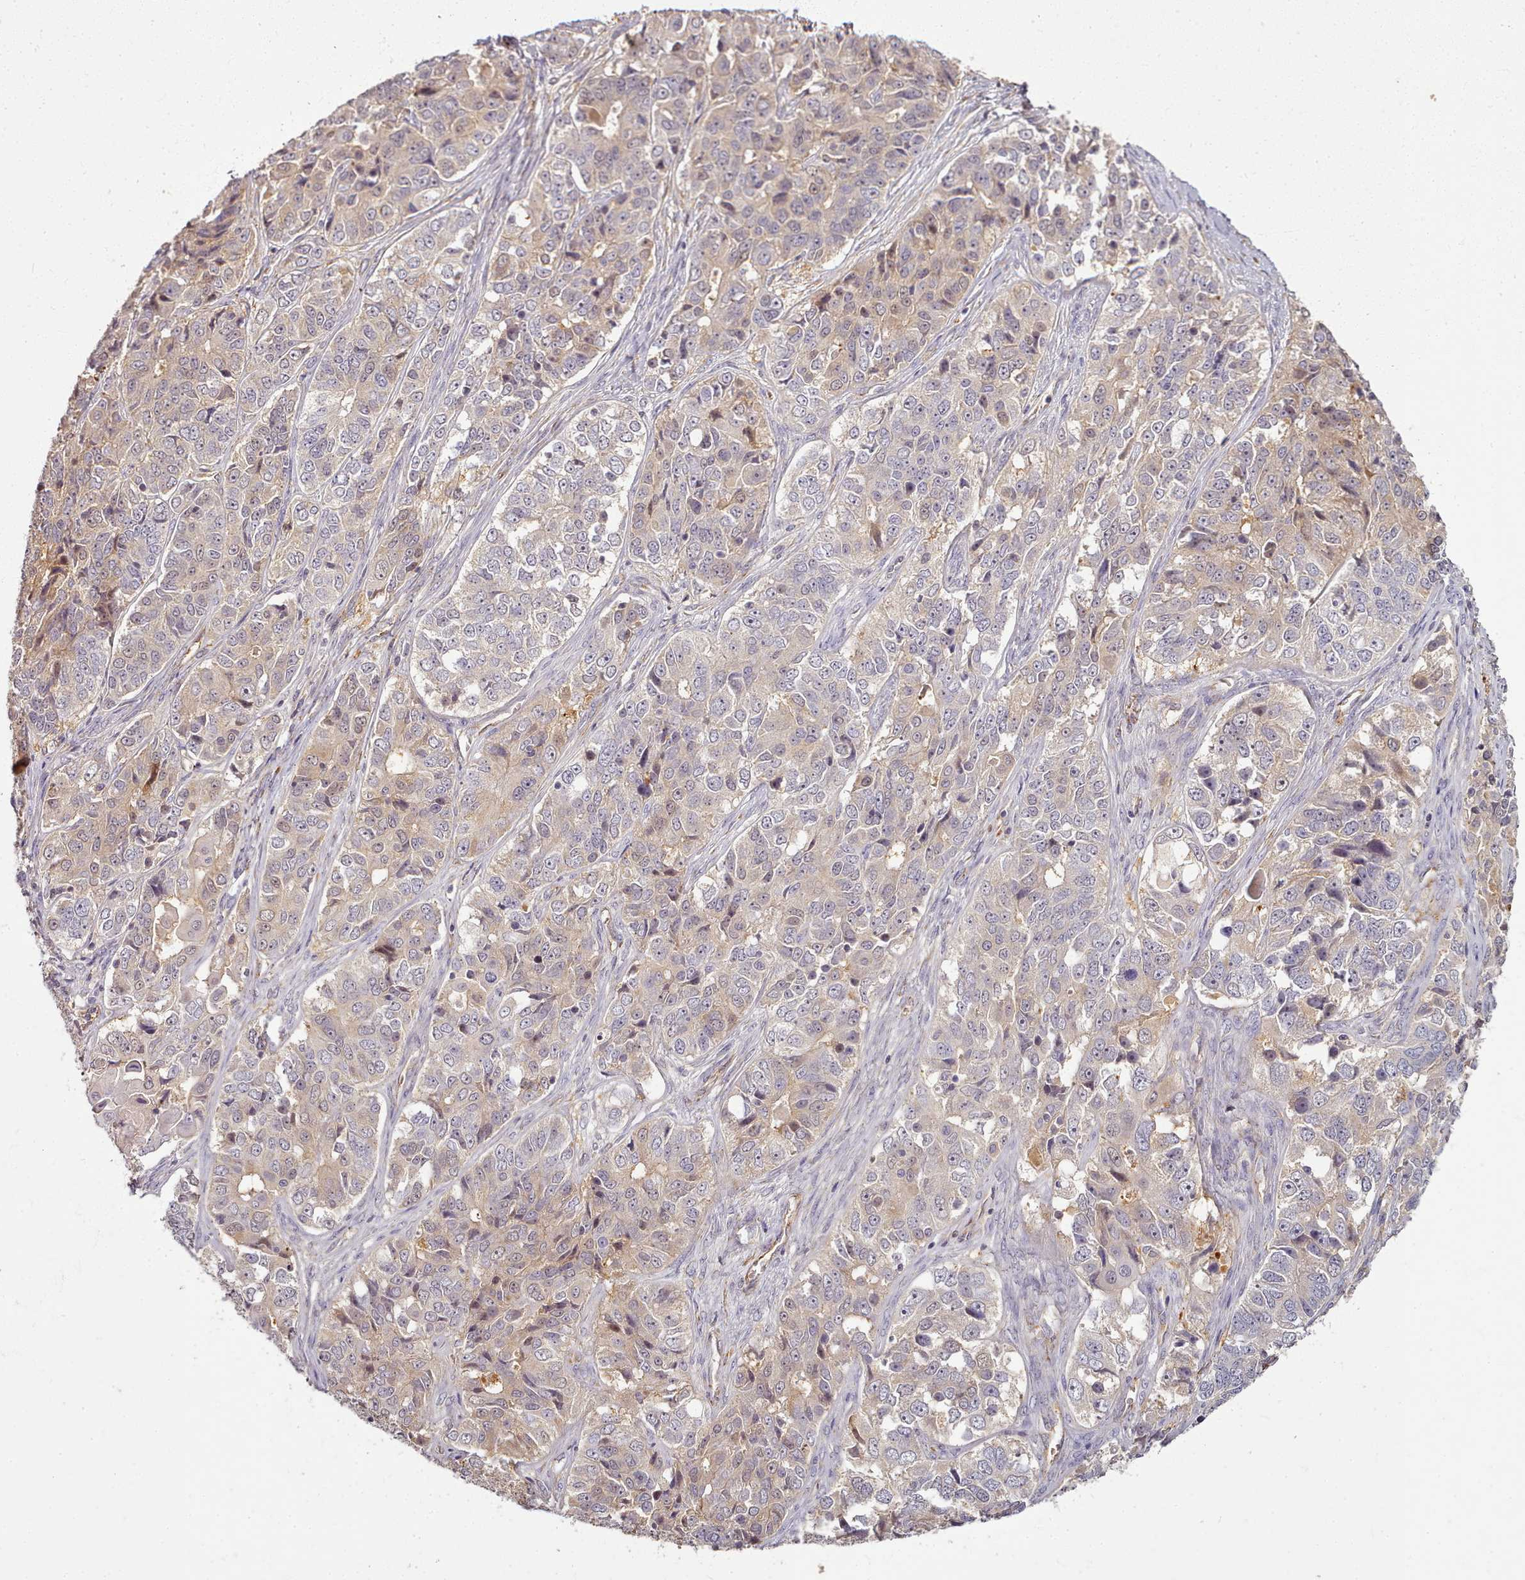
{"staining": {"intensity": "weak", "quantity": "25%-75%", "location": "cytoplasmic/membranous,nuclear"}, "tissue": "ovarian cancer", "cell_type": "Tumor cells", "image_type": "cancer", "snomed": [{"axis": "morphology", "description": "Carcinoma, endometroid"}, {"axis": "topography", "description": "Ovary"}], "caption": "The photomicrograph exhibits a brown stain indicating the presence of a protein in the cytoplasmic/membranous and nuclear of tumor cells in ovarian cancer (endometroid carcinoma). The protein is stained brown, and the nuclei are stained in blue (DAB IHC with brightfield microscopy, high magnification).", "gene": "C1QTNF5", "patient": {"sex": "female", "age": 51}}